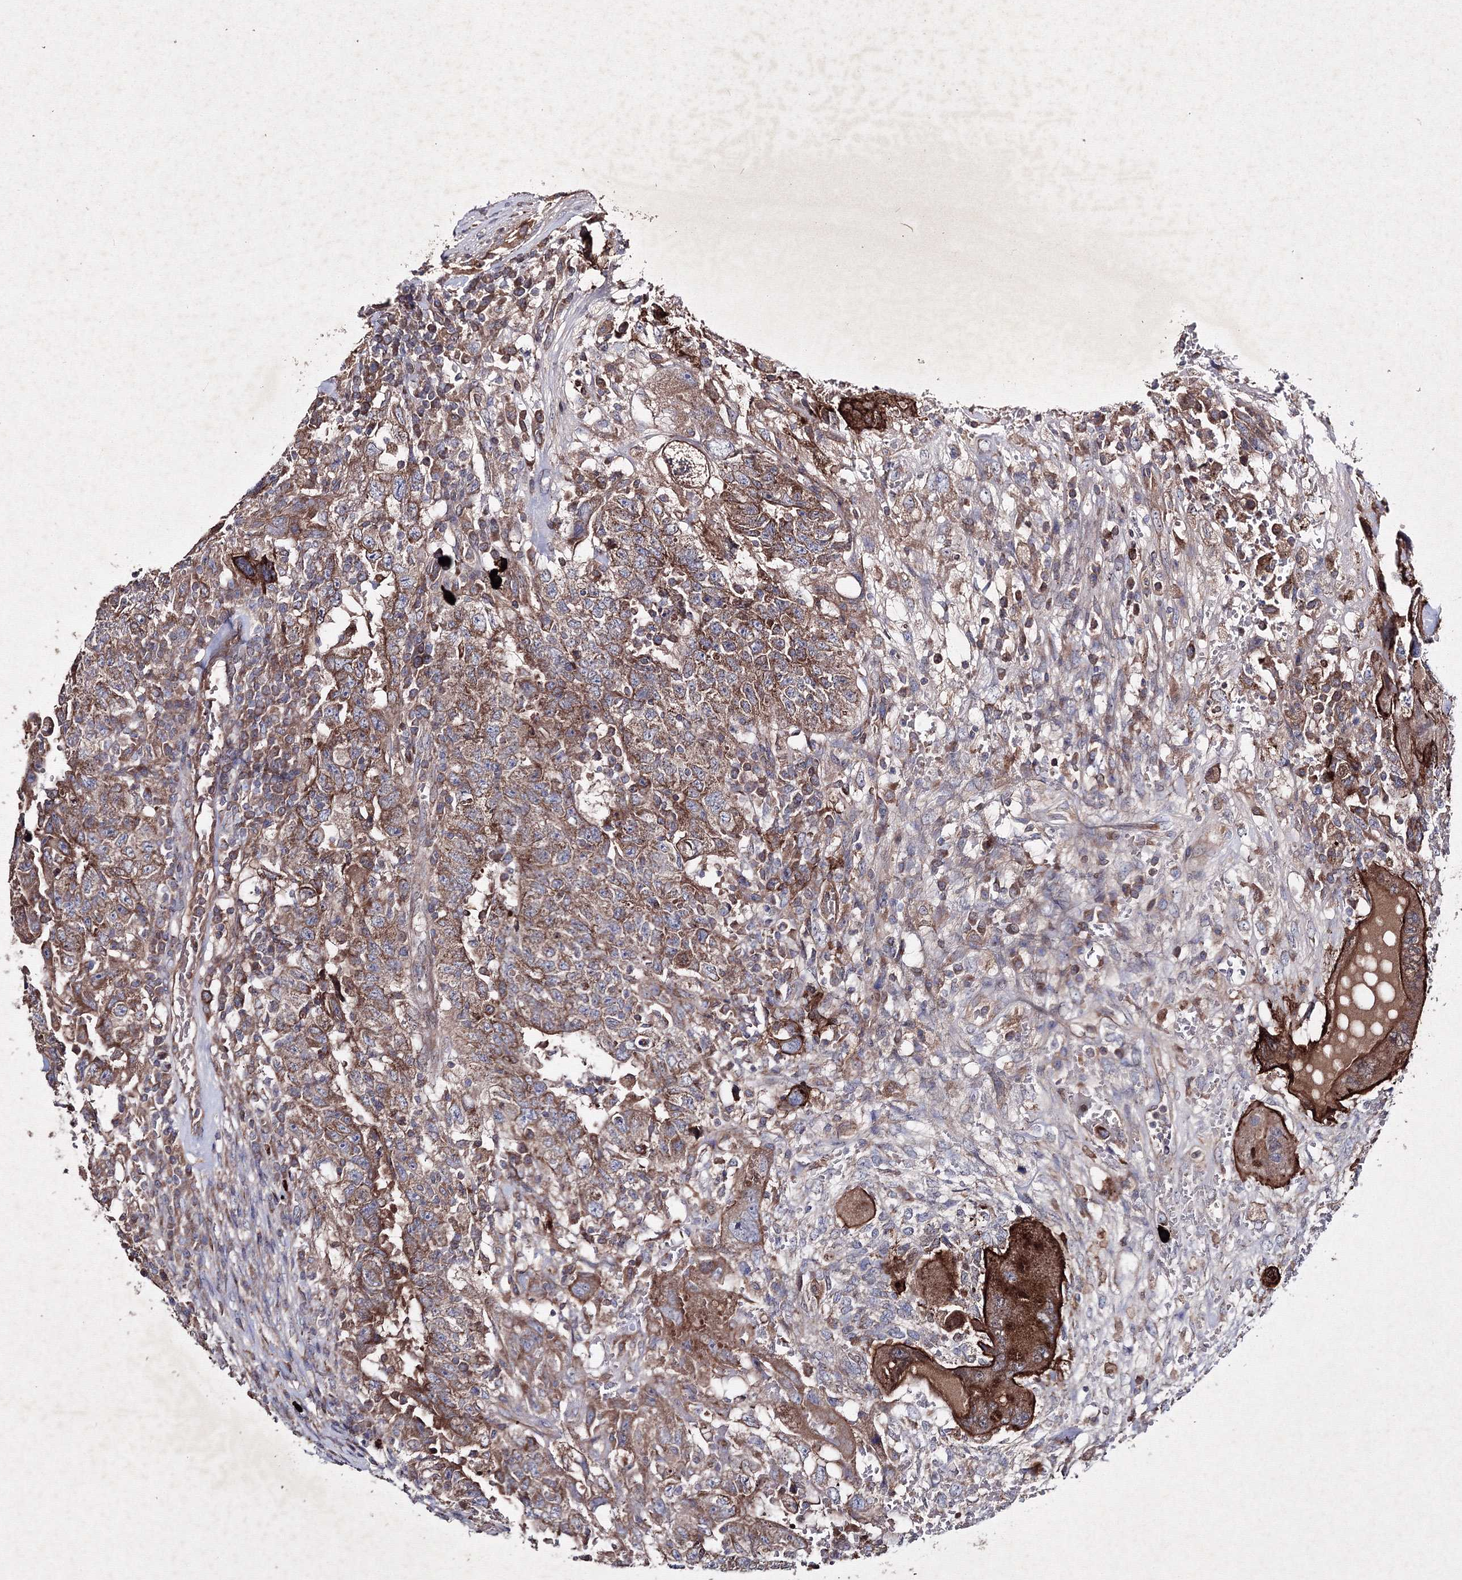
{"staining": {"intensity": "moderate", "quantity": ">75%", "location": "cytoplasmic/membranous"}, "tissue": "testis cancer", "cell_type": "Tumor cells", "image_type": "cancer", "snomed": [{"axis": "morphology", "description": "Carcinoma, Embryonal, NOS"}, {"axis": "topography", "description": "Testis"}], "caption": "Tumor cells display moderate cytoplasmic/membranous expression in about >75% of cells in testis cancer.", "gene": "GFM1", "patient": {"sex": "male", "age": 26}}